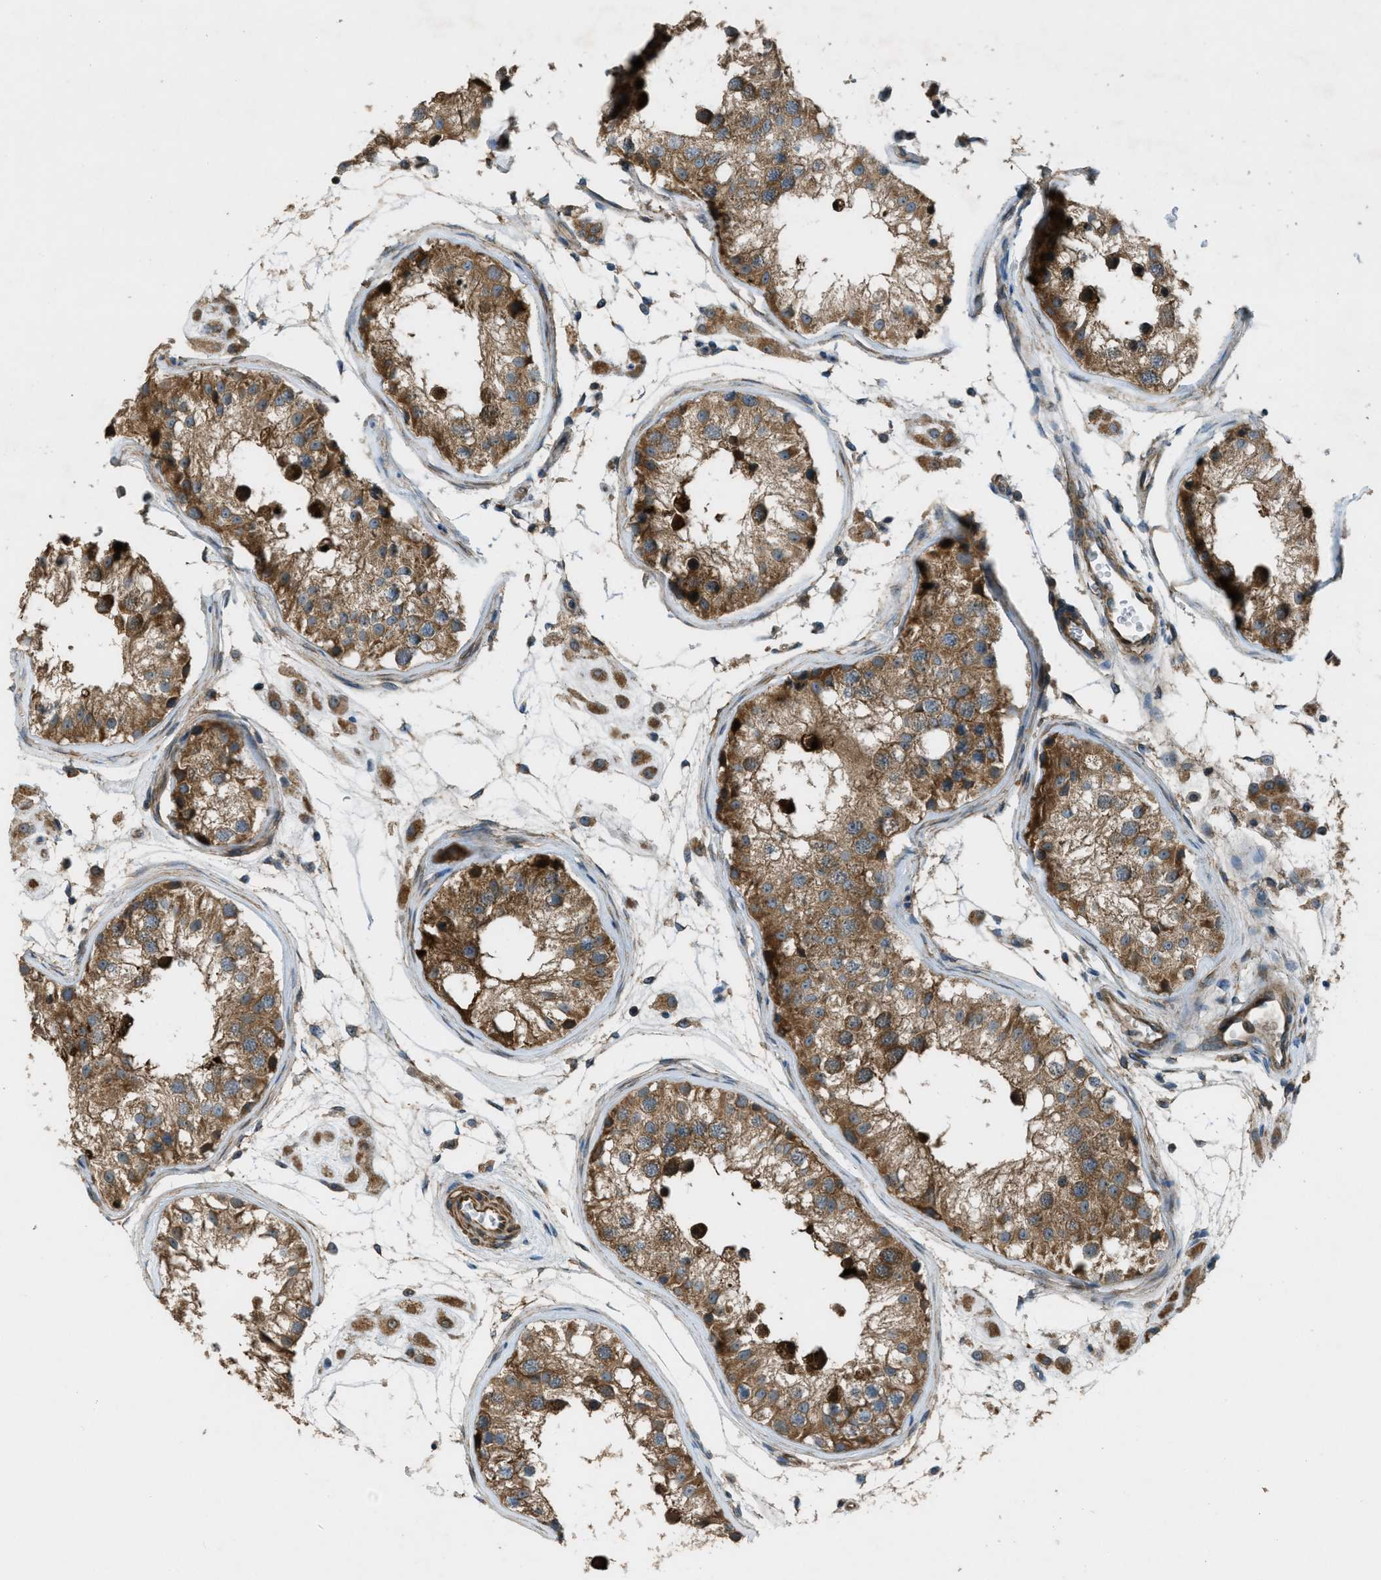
{"staining": {"intensity": "strong", "quantity": ">75%", "location": "cytoplasmic/membranous"}, "tissue": "testis", "cell_type": "Cells in seminiferous ducts", "image_type": "normal", "snomed": [{"axis": "morphology", "description": "Normal tissue, NOS"}, {"axis": "morphology", "description": "Adenocarcinoma, metastatic, NOS"}, {"axis": "topography", "description": "Testis"}], "caption": "Cells in seminiferous ducts show high levels of strong cytoplasmic/membranous staining in about >75% of cells in benign human testis.", "gene": "VEZT", "patient": {"sex": "male", "age": 26}}